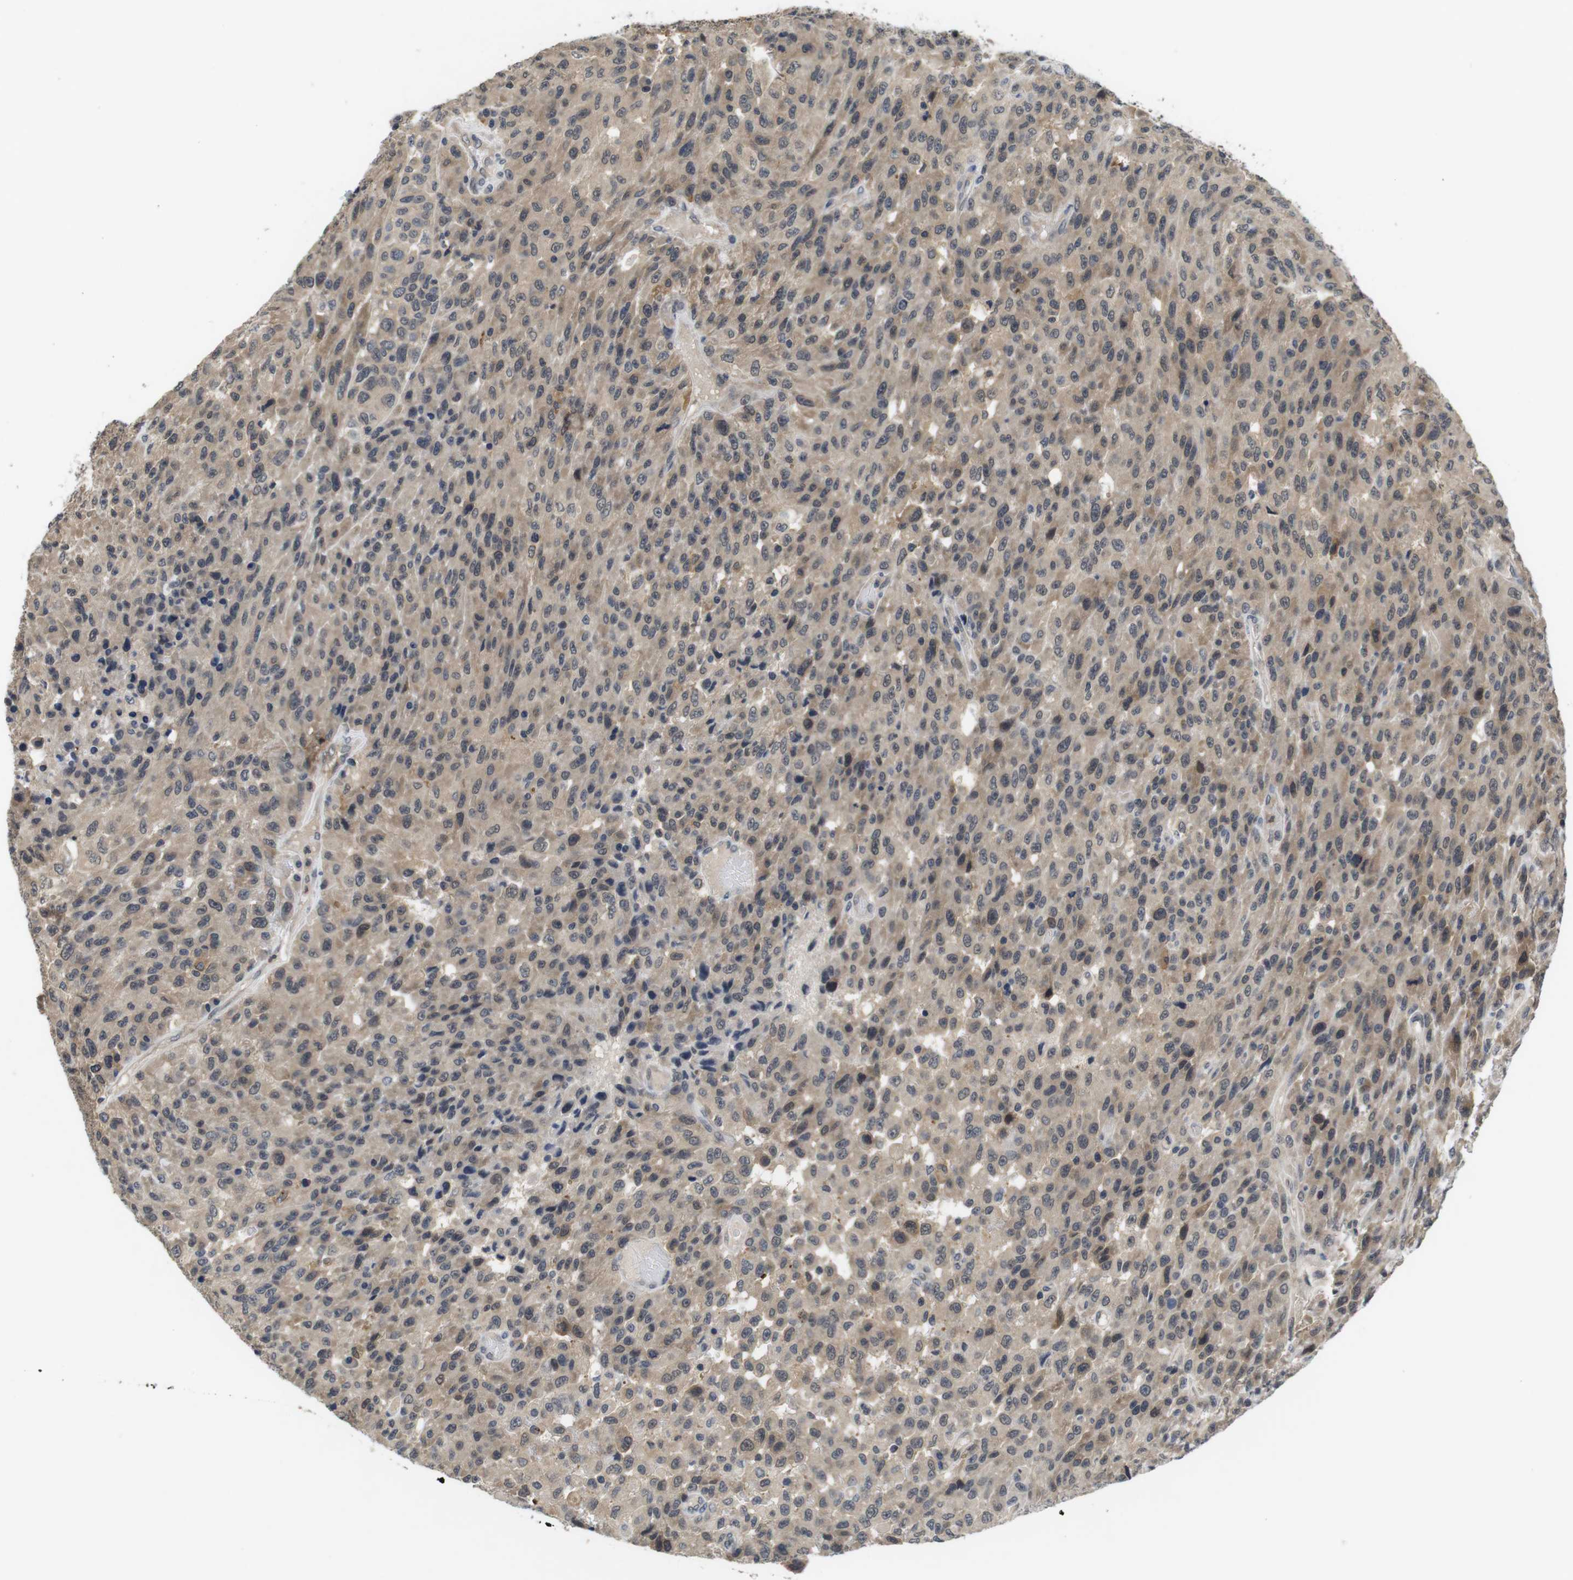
{"staining": {"intensity": "weak", "quantity": ">75%", "location": "cytoplasmic/membranous"}, "tissue": "urothelial cancer", "cell_type": "Tumor cells", "image_type": "cancer", "snomed": [{"axis": "morphology", "description": "Urothelial carcinoma, High grade"}, {"axis": "topography", "description": "Urinary bladder"}], "caption": "The histopathology image demonstrates staining of high-grade urothelial carcinoma, revealing weak cytoplasmic/membranous protein positivity (brown color) within tumor cells.", "gene": "FADD", "patient": {"sex": "male", "age": 66}}